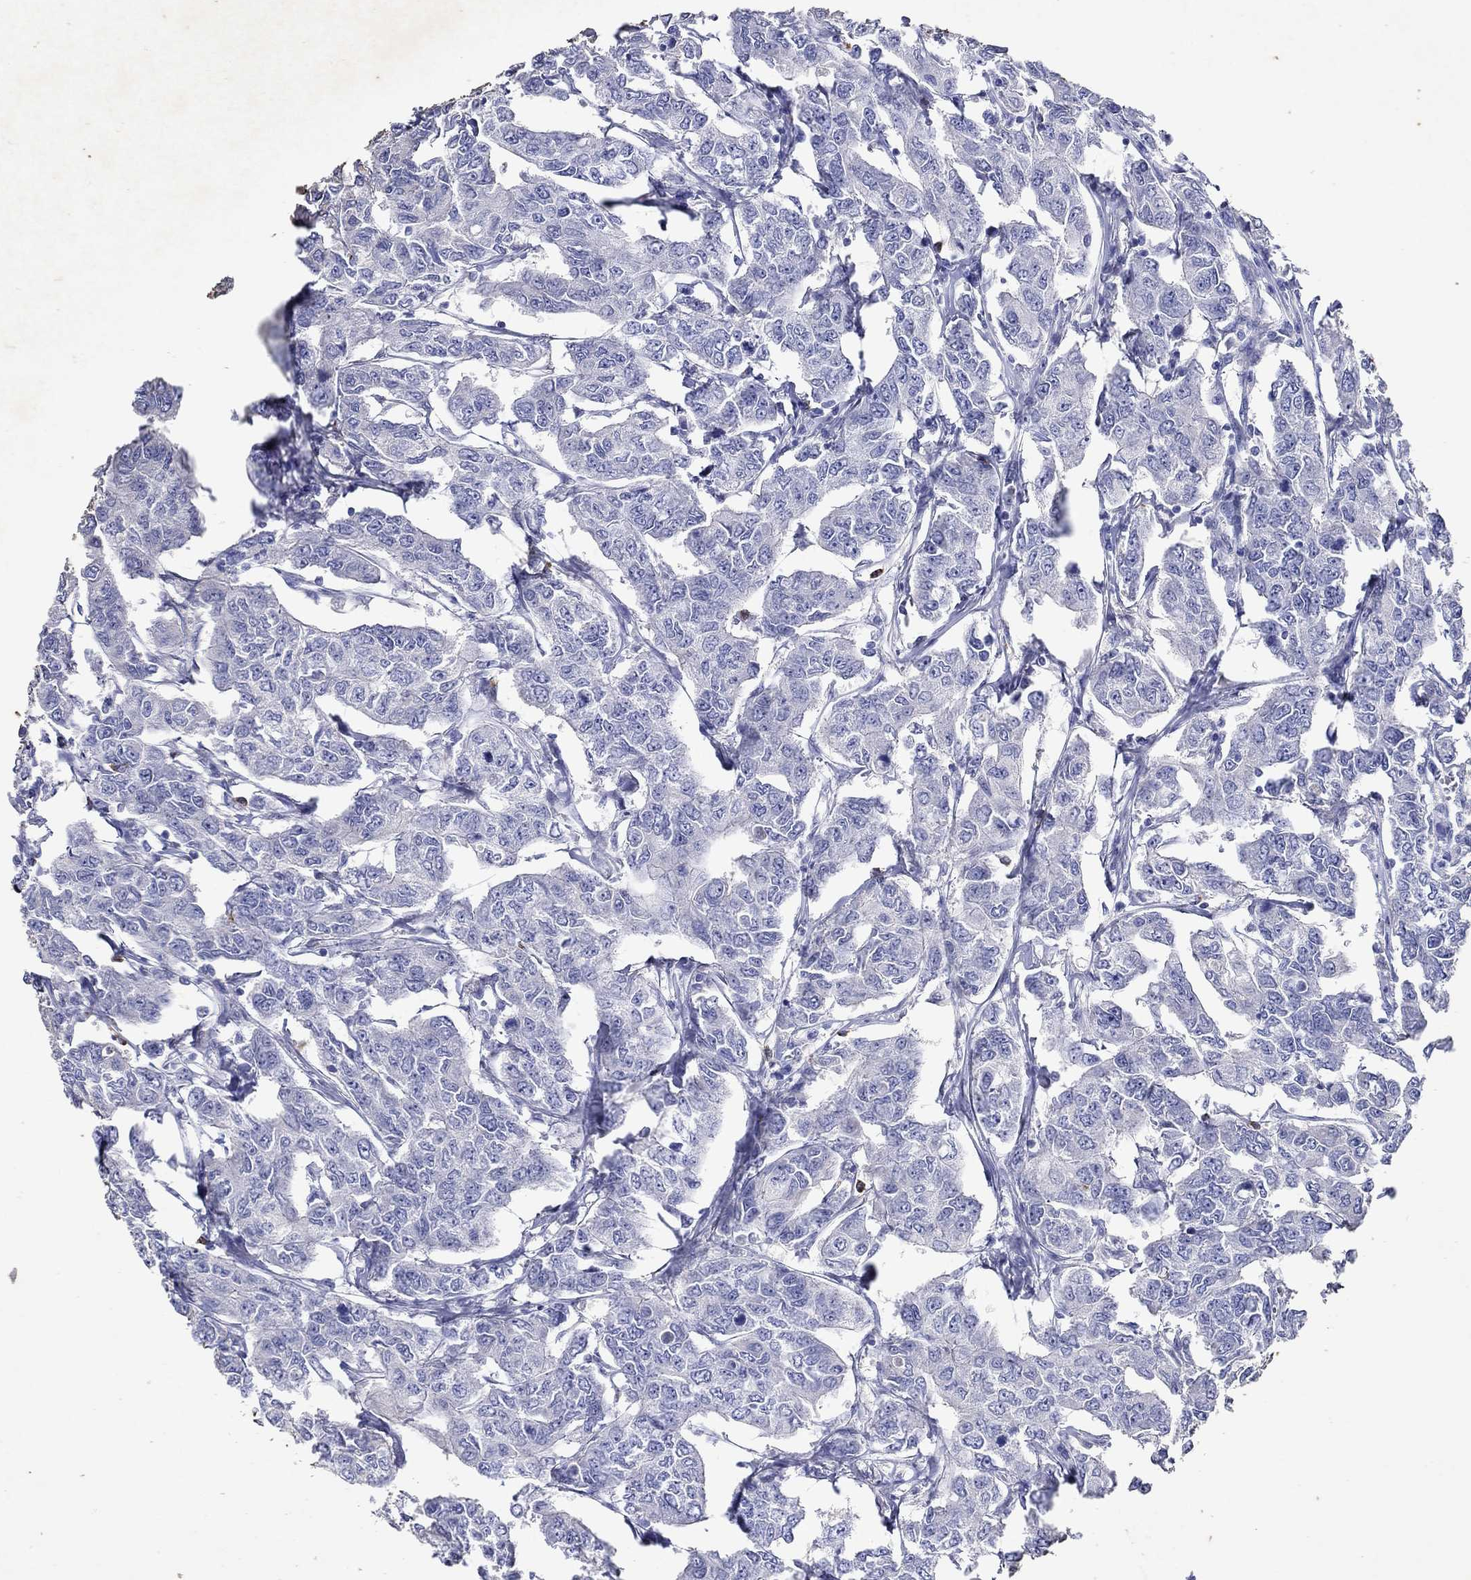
{"staining": {"intensity": "negative", "quantity": "none", "location": "none"}, "tissue": "breast cancer", "cell_type": "Tumor cells", "image_type": "cancer", "snomed": [{"axis": "morphology", "description": "Duct carcinoma"}, {"axis": "topography", "description": "Breast"}], "caption": "This histopathology image is of breast intraductal carcinoma stained with immunohistochemistry (IHC) to label a protein in brown with the nuclei are counter-stained blue. There is no expression in tumor cells.", "gene": "EPX", "patient": {"sex": "female", "age": 88}}